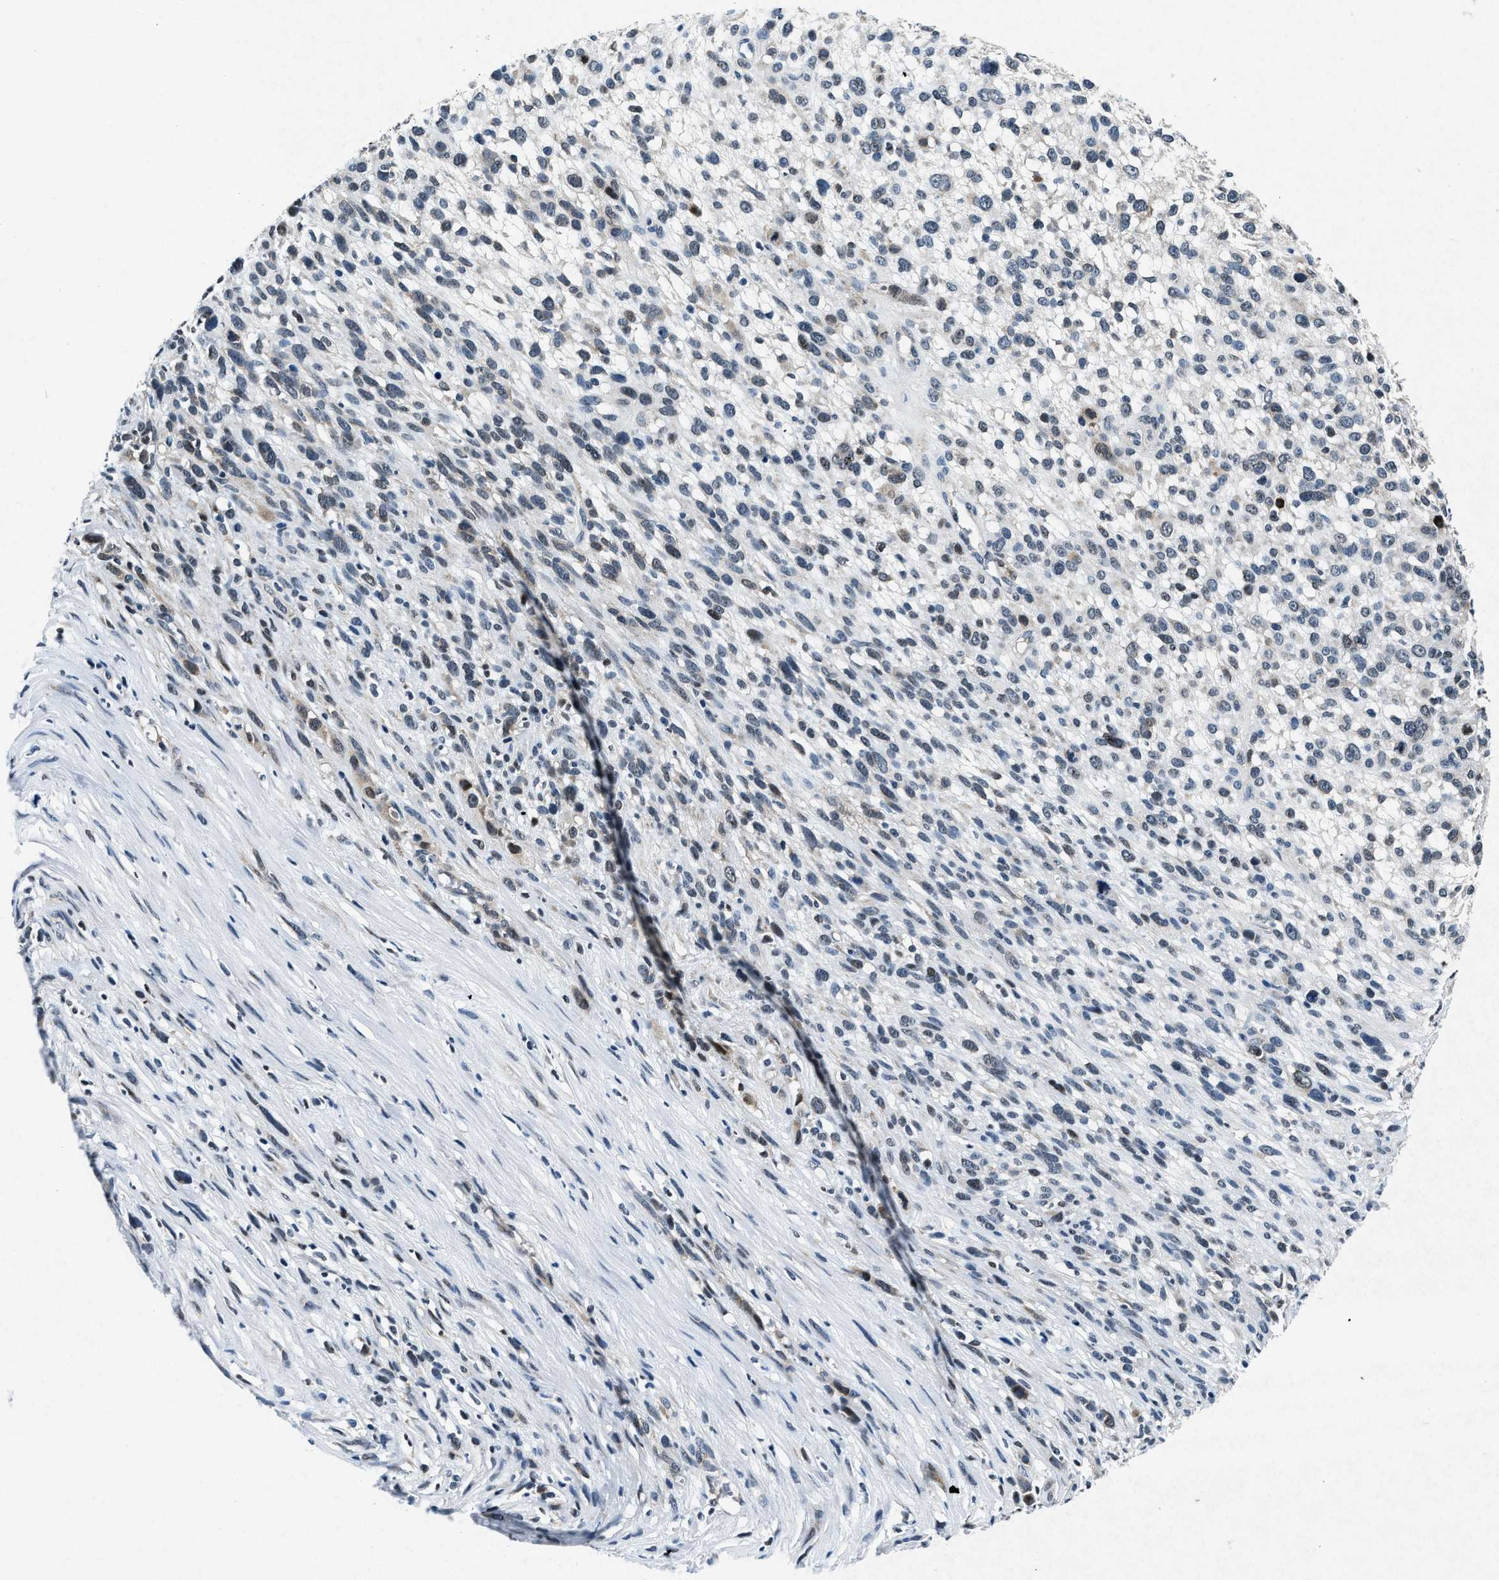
{"staining": {"intensity": "negative", "quantity": "none", "location": "none"}, "tissue": "melanoma", "cell_type": "Tumor cells", "image_type": "cancer", "snomed": [{"axis": "morphology", "description": "Malignant melanoma, NOS"}, {"axis": "topography", "description": "Skin"}], "caption": "This is an immunohistochemistry image of melanoma. There is no expression in tumor cells.", "gene": "PHLDA1", "patient": {"sex": "female", "age": 55}}